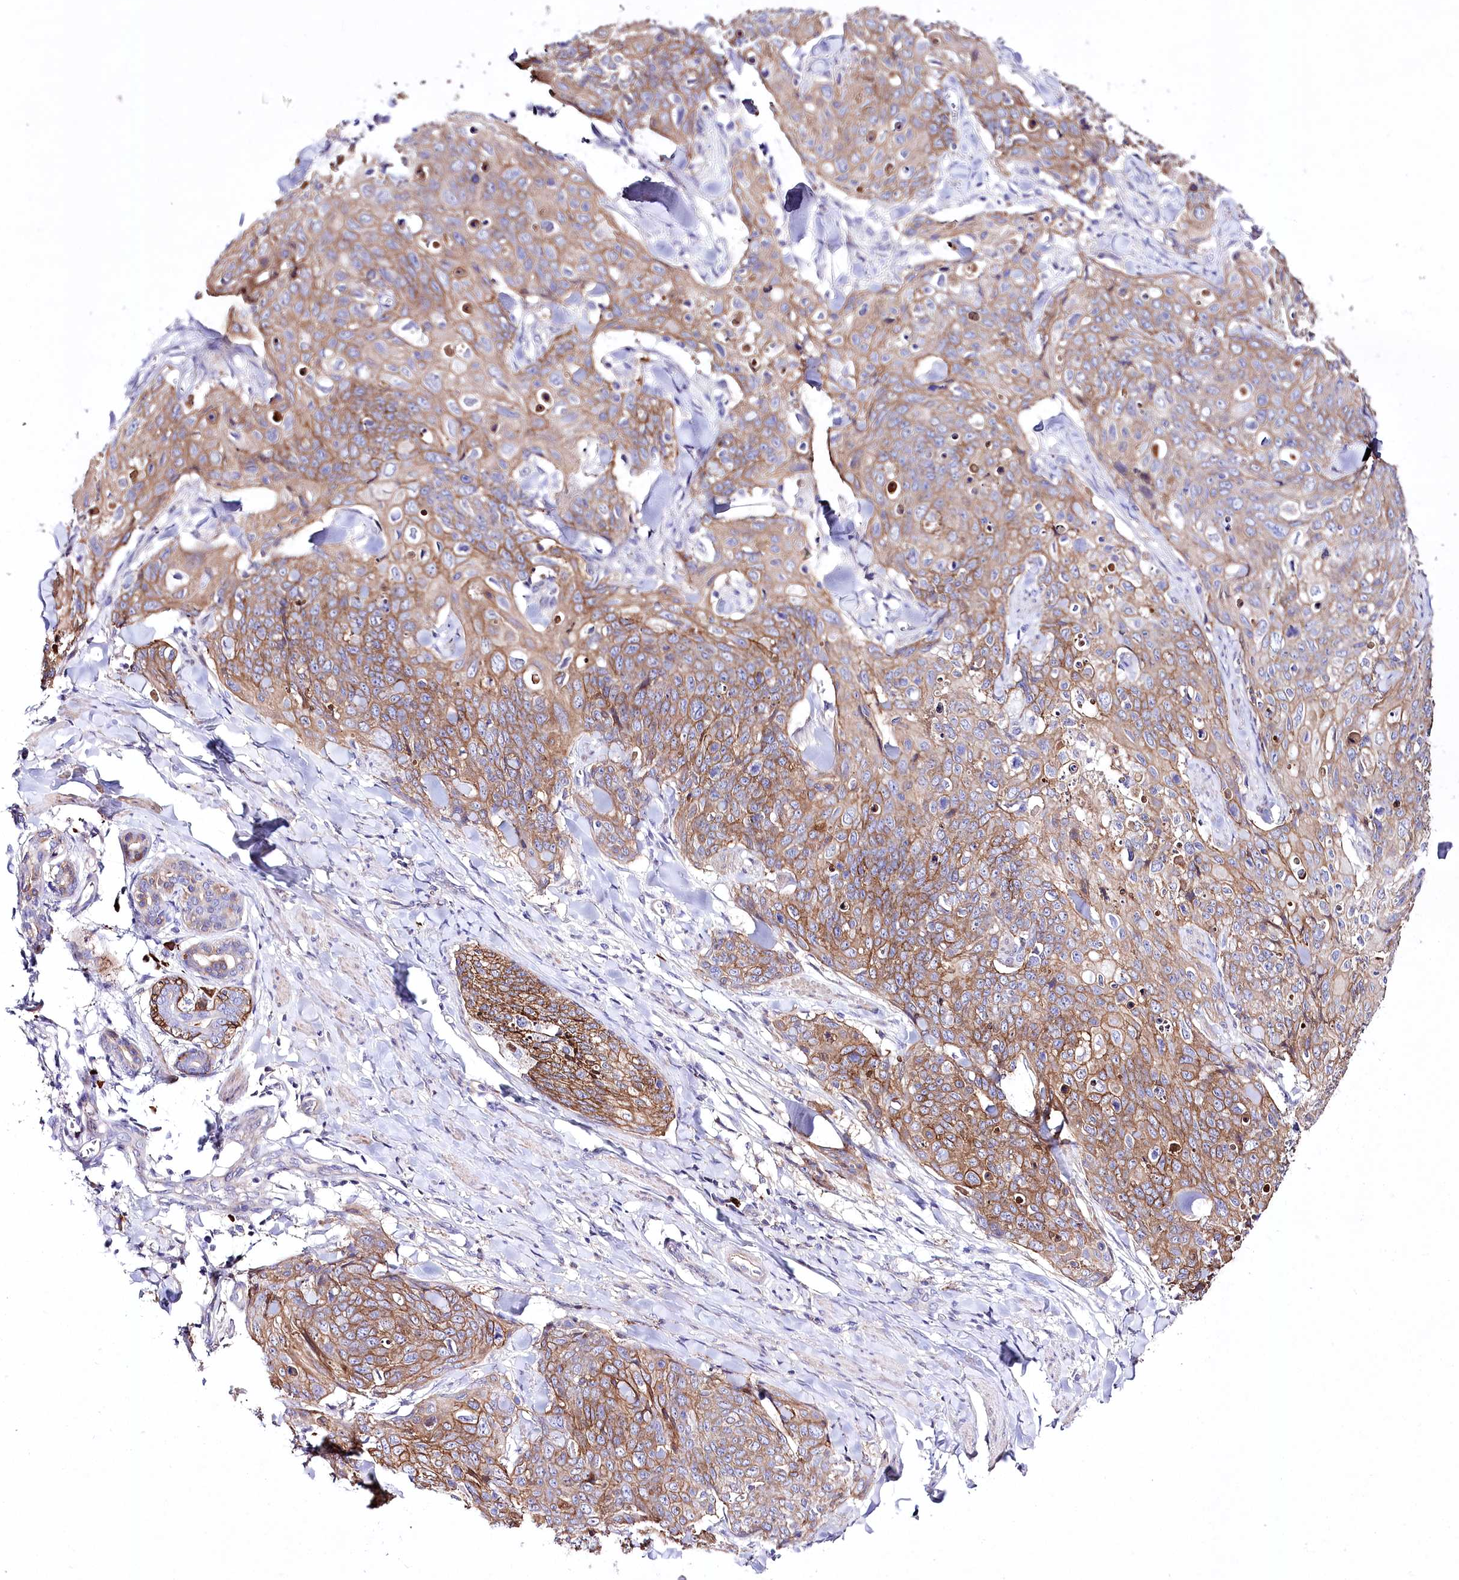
{"staining": {"intensity": "moderate", "quantity": ">75%", "location": "cytoplasmic/membranous"}, "tissue": "skin cancer", "cell_type": "Tumor cells", "image_type": "cancer", "snomed": [{"axis": "morphology", "description": "Squamous cell carcinoma, NOS"}, {"axis": "topography", "description": "Skin"}, {"axis": "topography", "description": "Vulva"}], "caption": "IHC image of skin cancer (squamous cell carcinoma) stained for a protein (brown), which exhibits medium levels of moderate cytoplasmic/membranous expression in about >75% of tumor cells.", "gene": "CEP164", "patient": {"sex": "female", "age": 85}}